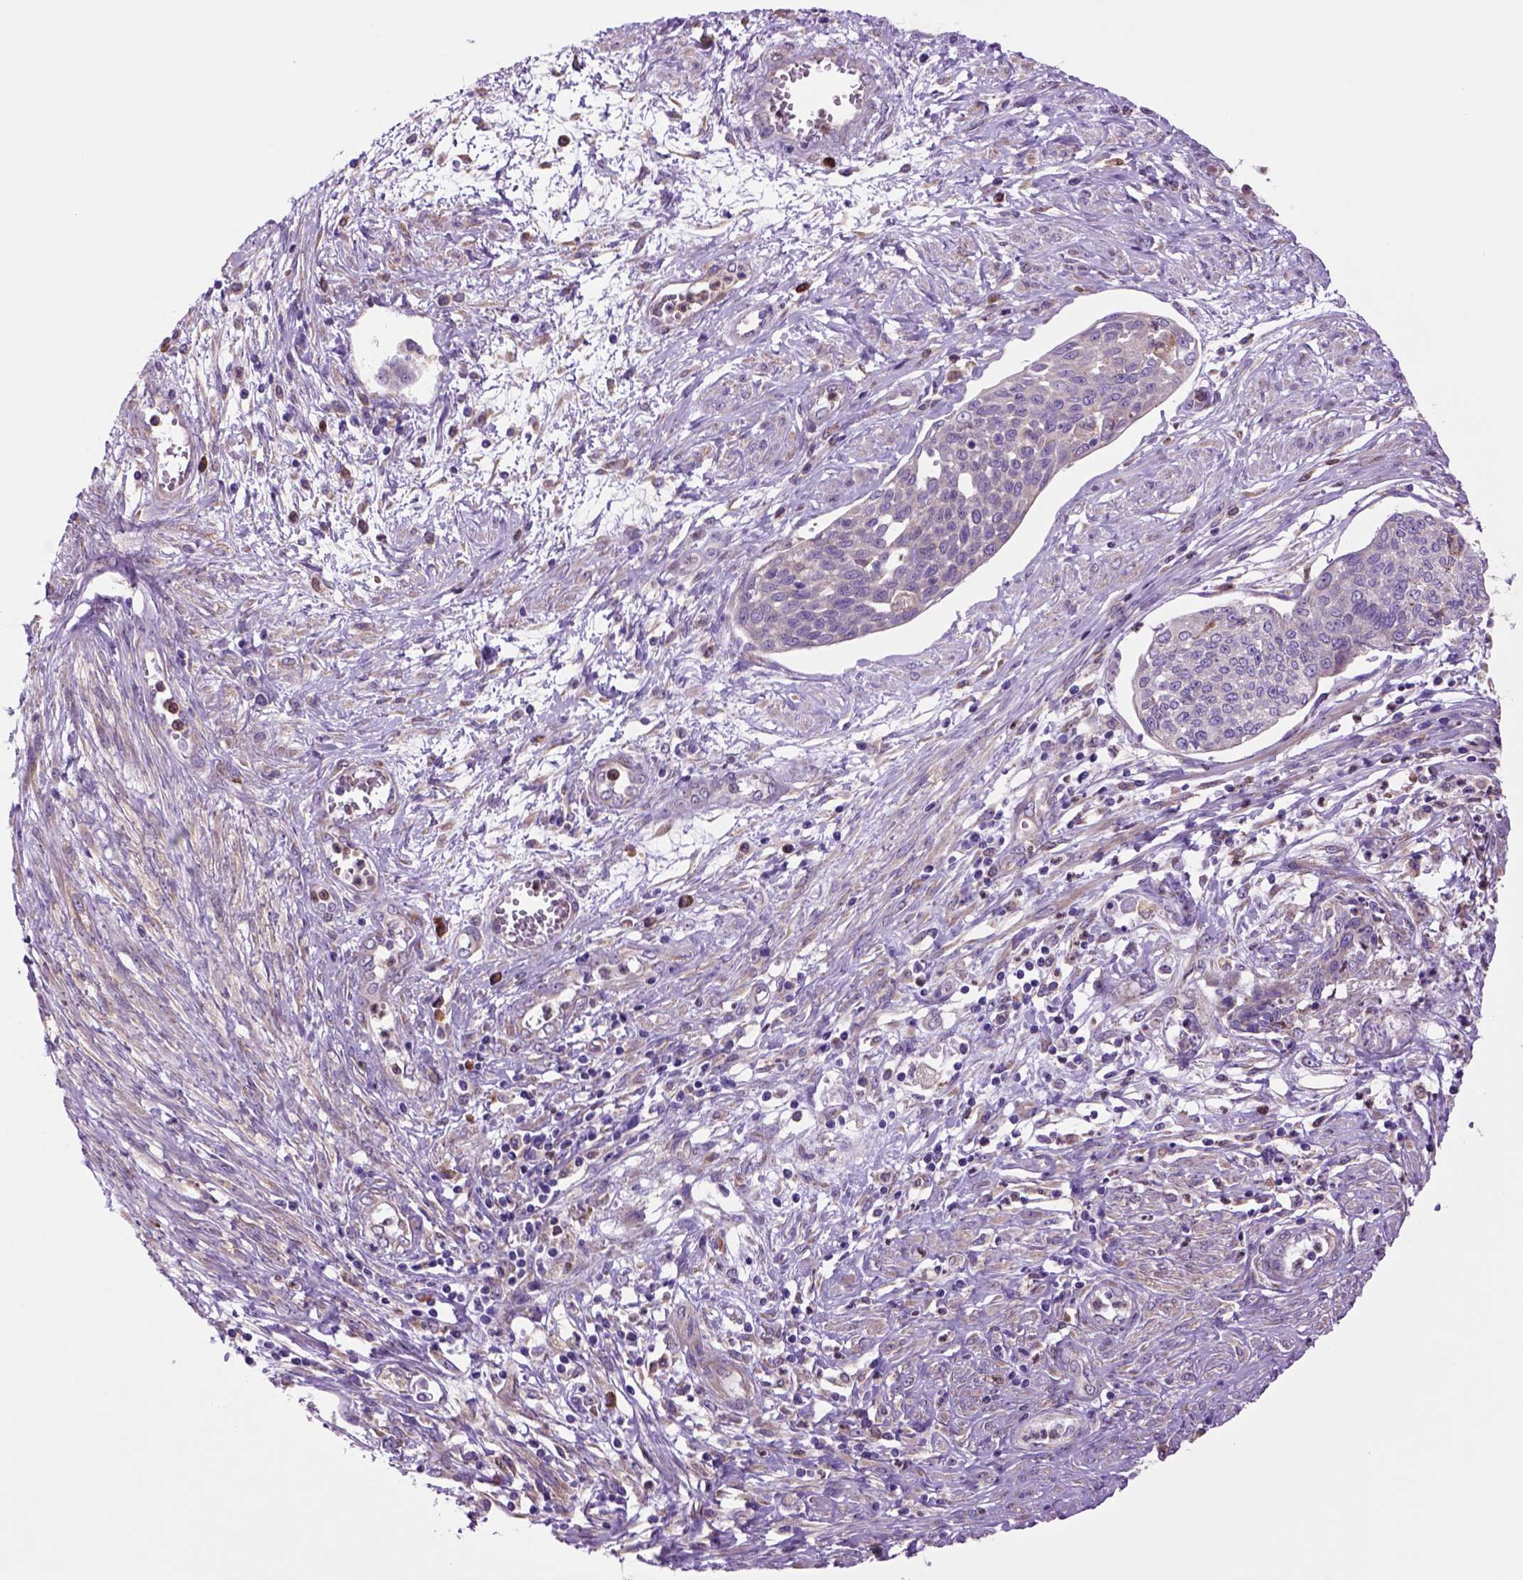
{"staining": {"intensity": "negative", "quantity": "none", "location": "none"}, "tissue": "cervical cancer", "cell_type": "Tumor cells", "image_type": "cancer", "snomed": [{"axis": "morphology", "description": "Squamous cell carcinoma, NOS"}, {"axis": "topography", "description": "Cervix"}], "caption": "Immunohistochemical staining of squamous cell carcinoma (cervical) exhibits no significant expression in tumor cells. Brightfield microscopy of immunohistochemistry (IHC) stained with DAB (3,3'-diaminobenzidine) (brown) and hematoxylin (blue), captured at high magnification.", "gene": "PIAS3", "patient": {"sex": "female", "age": 34}}